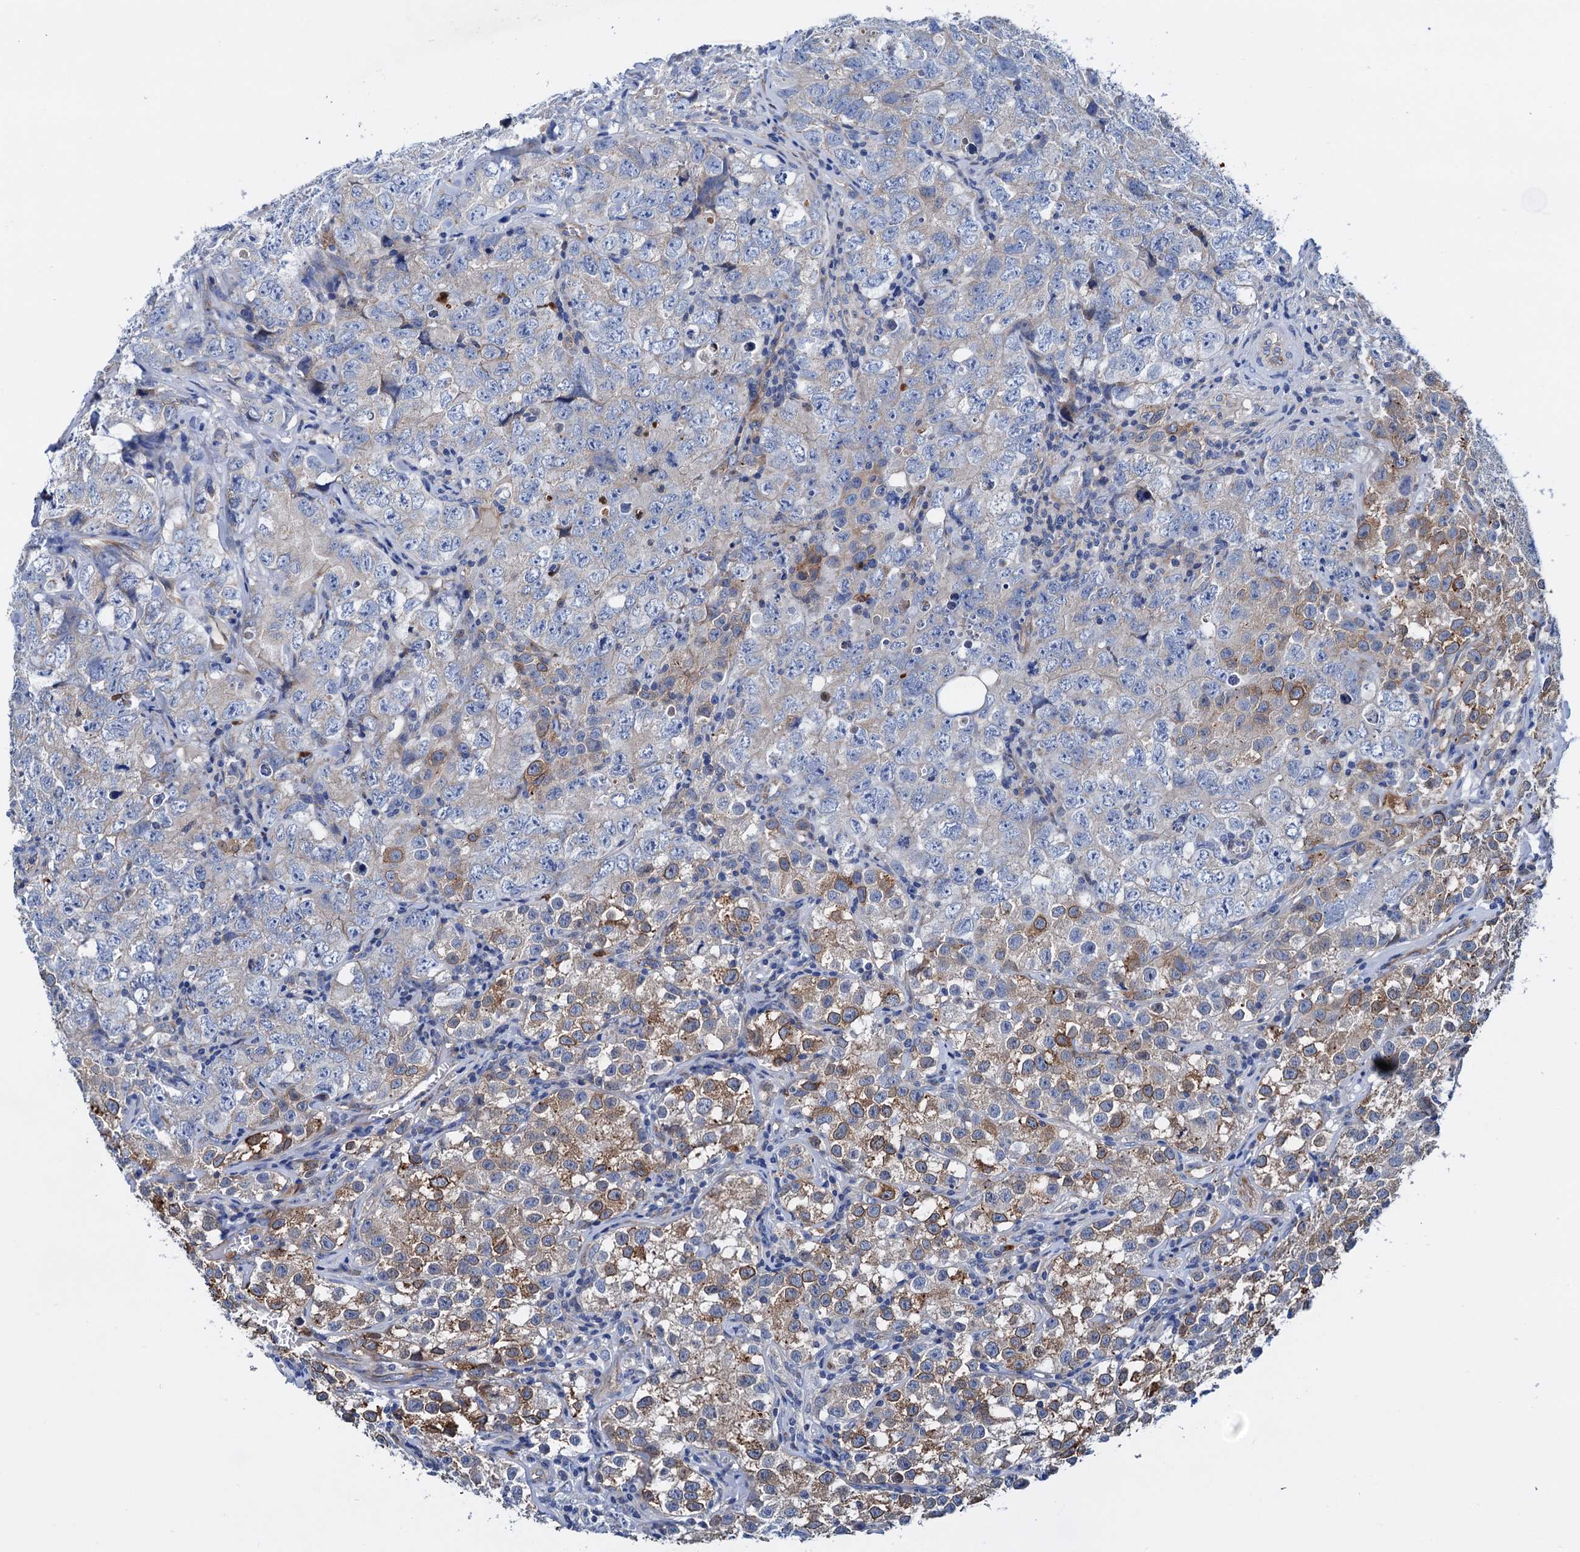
{"staining": {"intensity": "moderate", "quantity": "<25%", "location": "cytoplasmic/membranous"}, "tissue": "testis cancer", "cell_type": "Tumor cells", "image_type": "cancer", "snomed": [{"axis": "morphology", "description": "Seminoma, NOS"}, {"axis": "morphology", "description": "Carcinoma, Embryonal, NOS"}, {"axis": "topography", "description": "Testis"}], "caption": "Brown immunohistochemical staining in testis cancer reveals moderate cytoplasmic/membranous positivity in about <25% of tumor cells.", "gene": "RASSF9", "patient": {"sex": "male", "age": 43}}